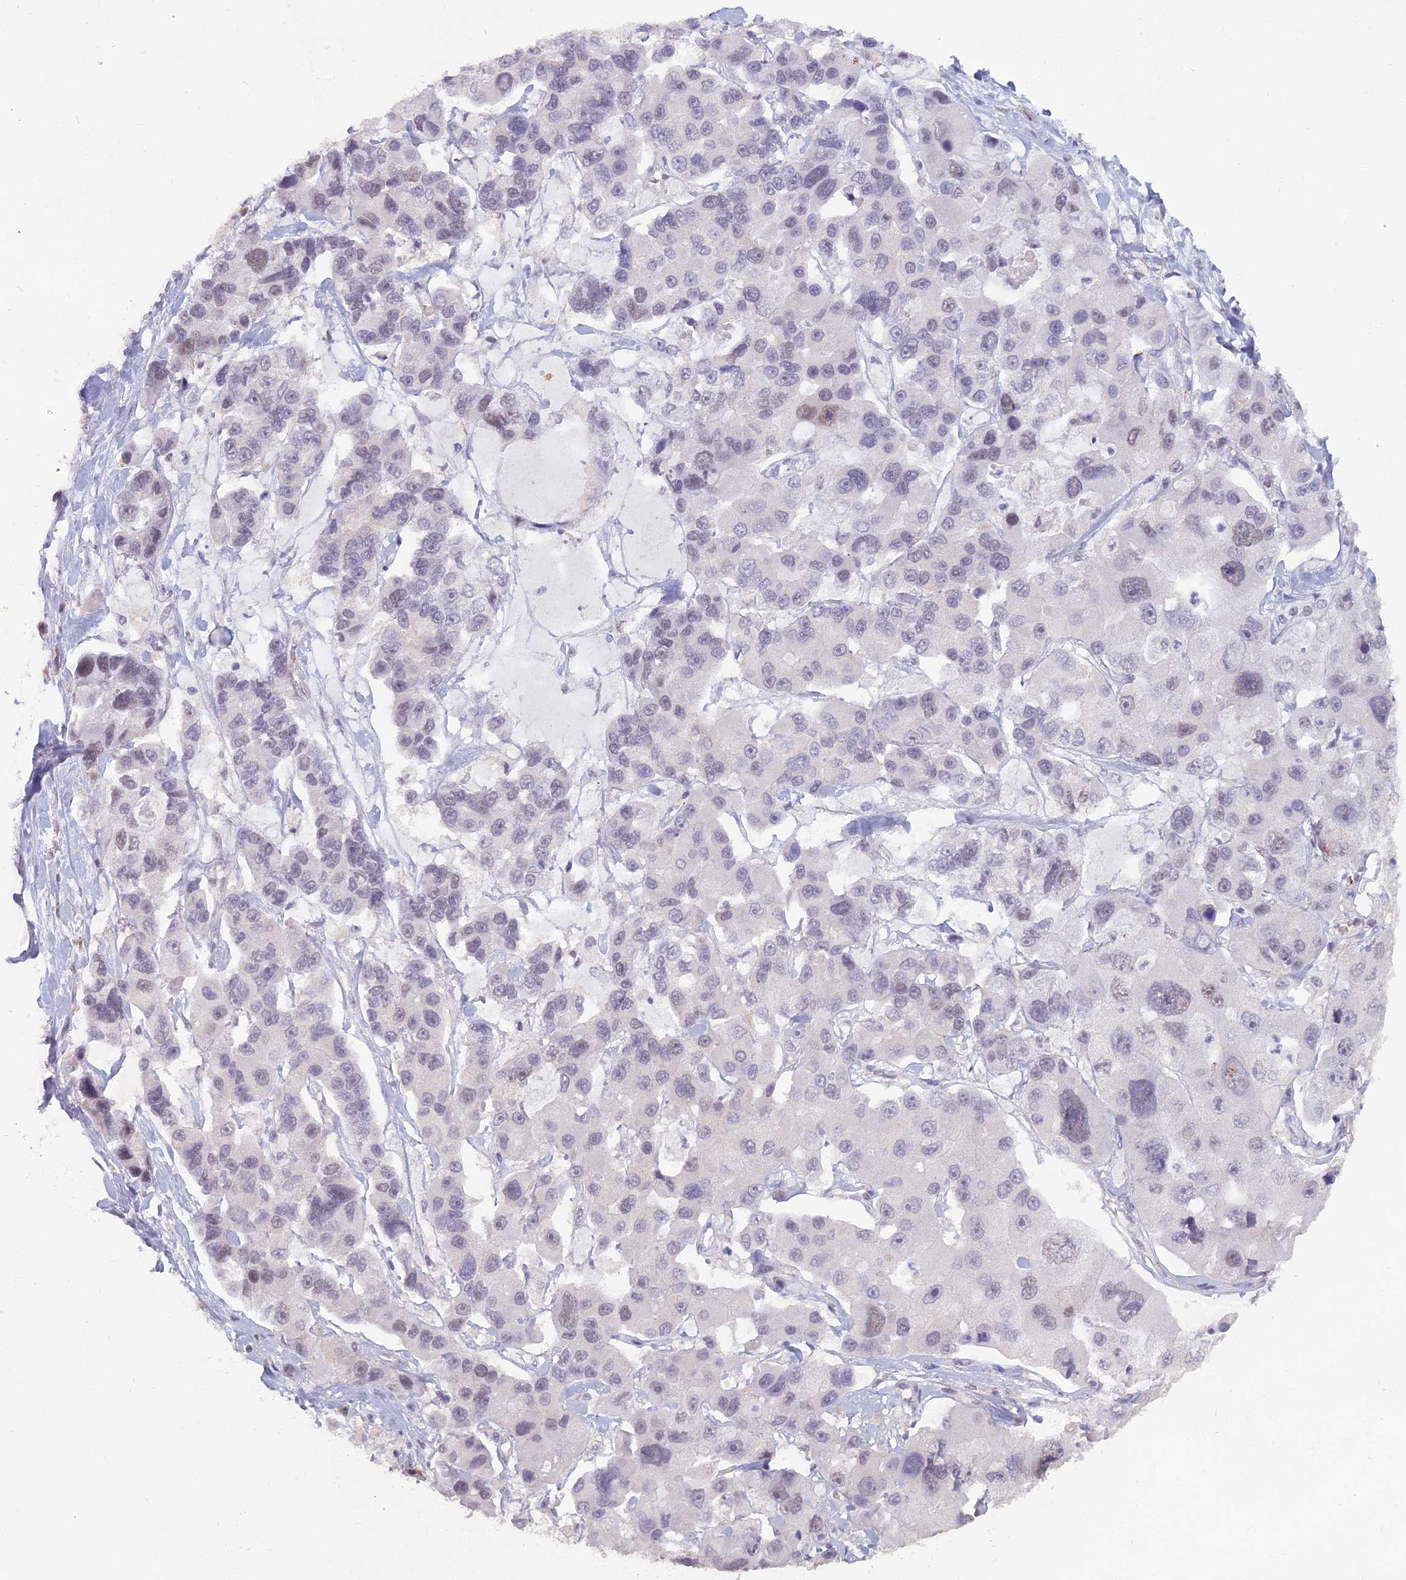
{"staining": {"intensity": "weak", "quantity": "<25%", "location": "nuclear"}, "tissue": "lung cancer", "cell_type": "Tumor cells", "image_type": "cancer", "snomed": [{"axis": "morphology", "description": "Adenocarcinoma, NOS"}, {"axis": "topography", "description": "Lung"}], "caption": "IHC histopathology image of neoplastic tissue: lung cancer stained with DAB (3,3'-diaminobenzidine) exhibits no significant protein positivity in tumor cells. (DAB (3,3'-diaminobenzidine) immunohistochemistry visualized using brightfield microscopy, high magnification).", "gene": "BLNK", "patient": {"sex": "female", "age": 54}}